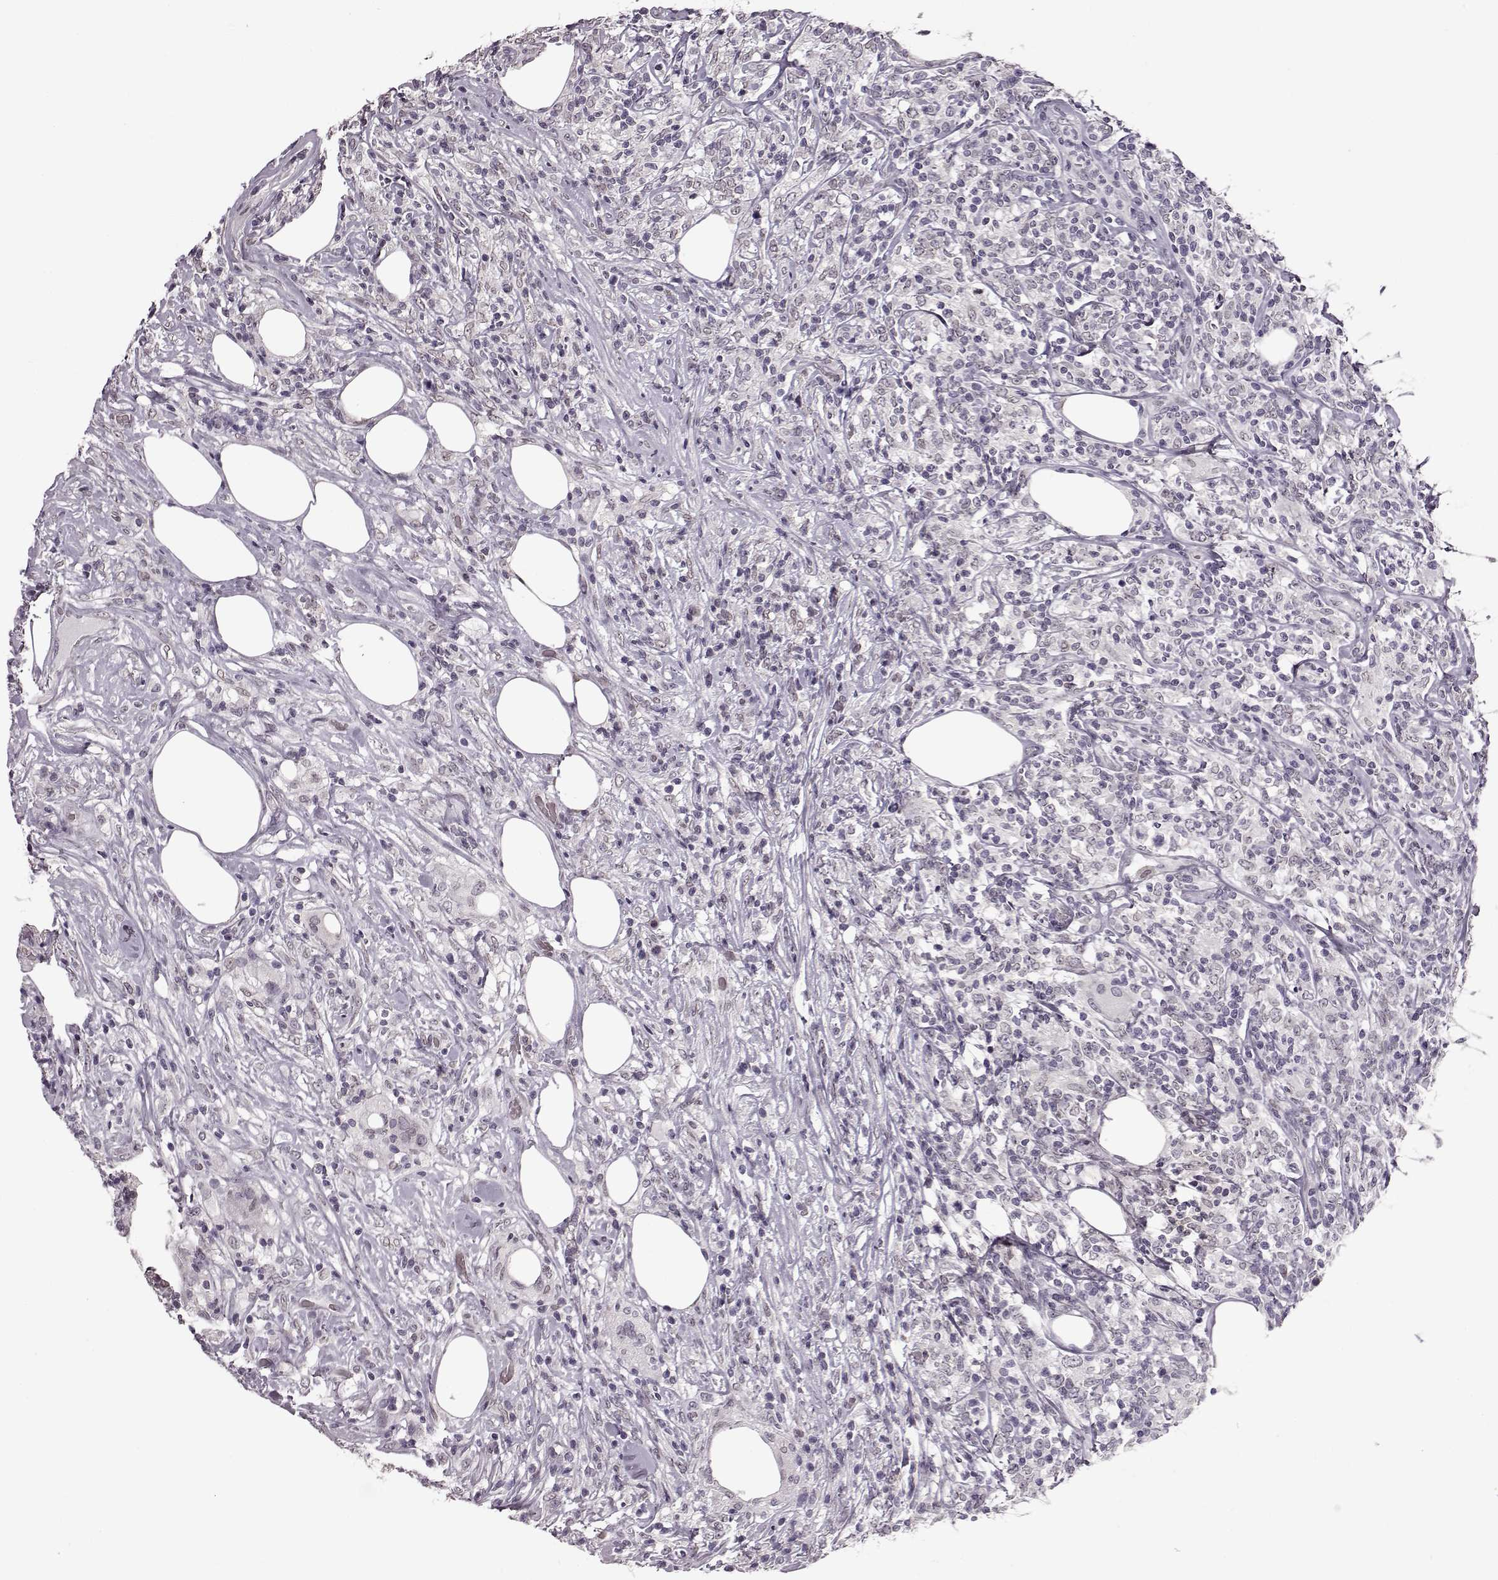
{"staining": {"intensity": "negative", "quantity": "none", "location": "none"}, "tissue": "lymphoma", "cell_type": "Tumor cells", "image_type": "cancer", "snomed": [{"axis": "morphology", "description": "Malignant lymphoma, non-Hodgkin's type, High grade"}, {"axis": "topography", "description": "Lymph node"}], "caption": "The image exhibits no significant staining in tumor cells of high-grade malignant lymphoma, non-Hodgkin's type.", "gene": "STX1B", "patient": {"sex": "female", "age": 84}}